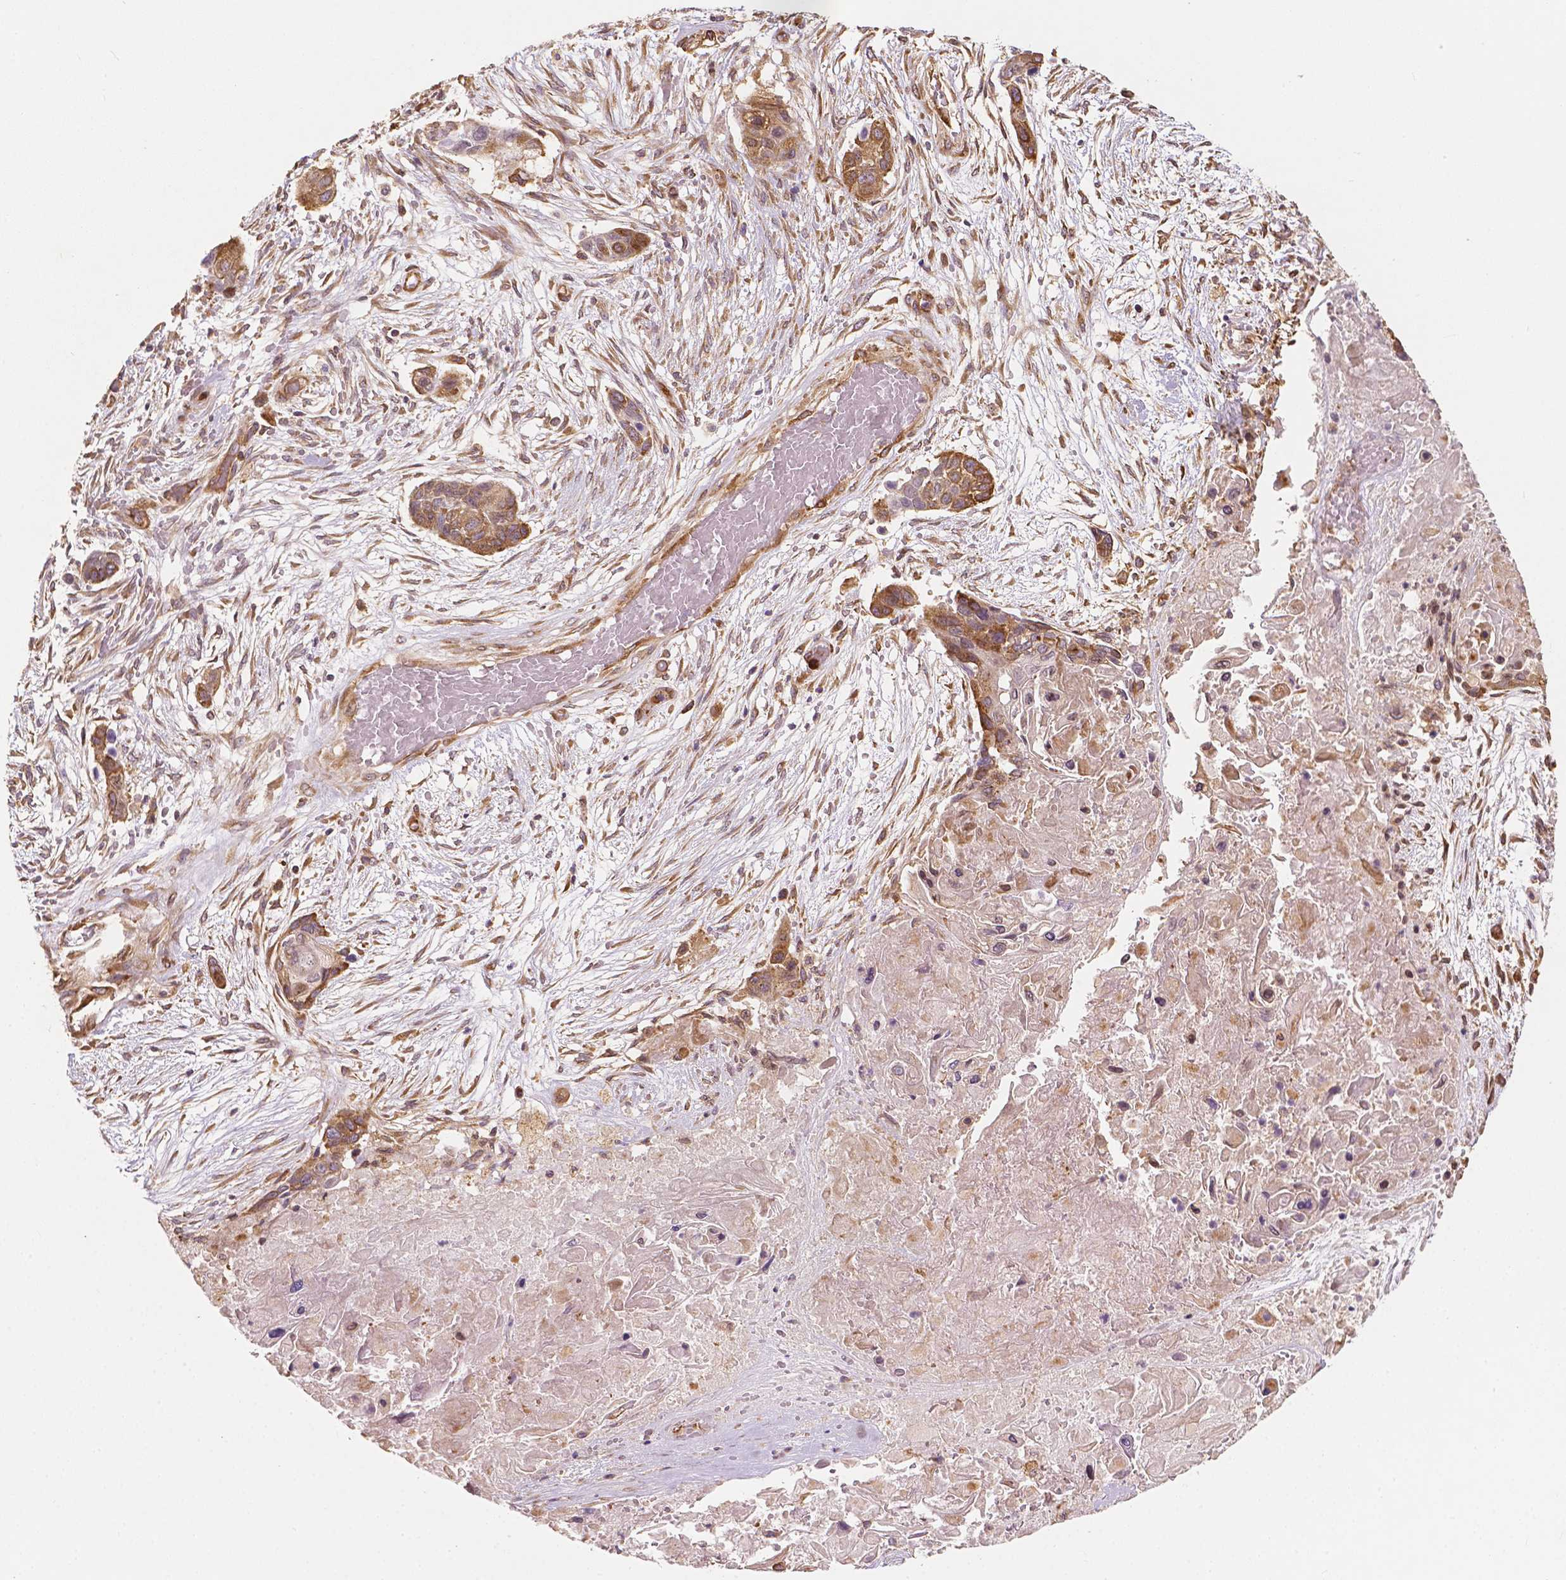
{"staining": {"intensity": "strong", "quantity": "25%-75%", "location": "cytoplasmic/membranous"}, "tissue": "lung cancer", "cell_type": "Tumor cells", "image_type": "cancer", "snomed": [{"axis": "morphology", "description": "Squamous cell carcinoma, NOS"}, {"axis": "topography", "description": "Lung"}], "caption": "High-power microscopy captured an immunohistochemistry (IHC) histopathology image of lung cancer (squamous cell carcinoma), revealing strong cytoplasmic/membranous staining in about 25%-75% of tumor cells.", "gene": "G3BP1", "patient": {"sex": "male", "age": 69}}